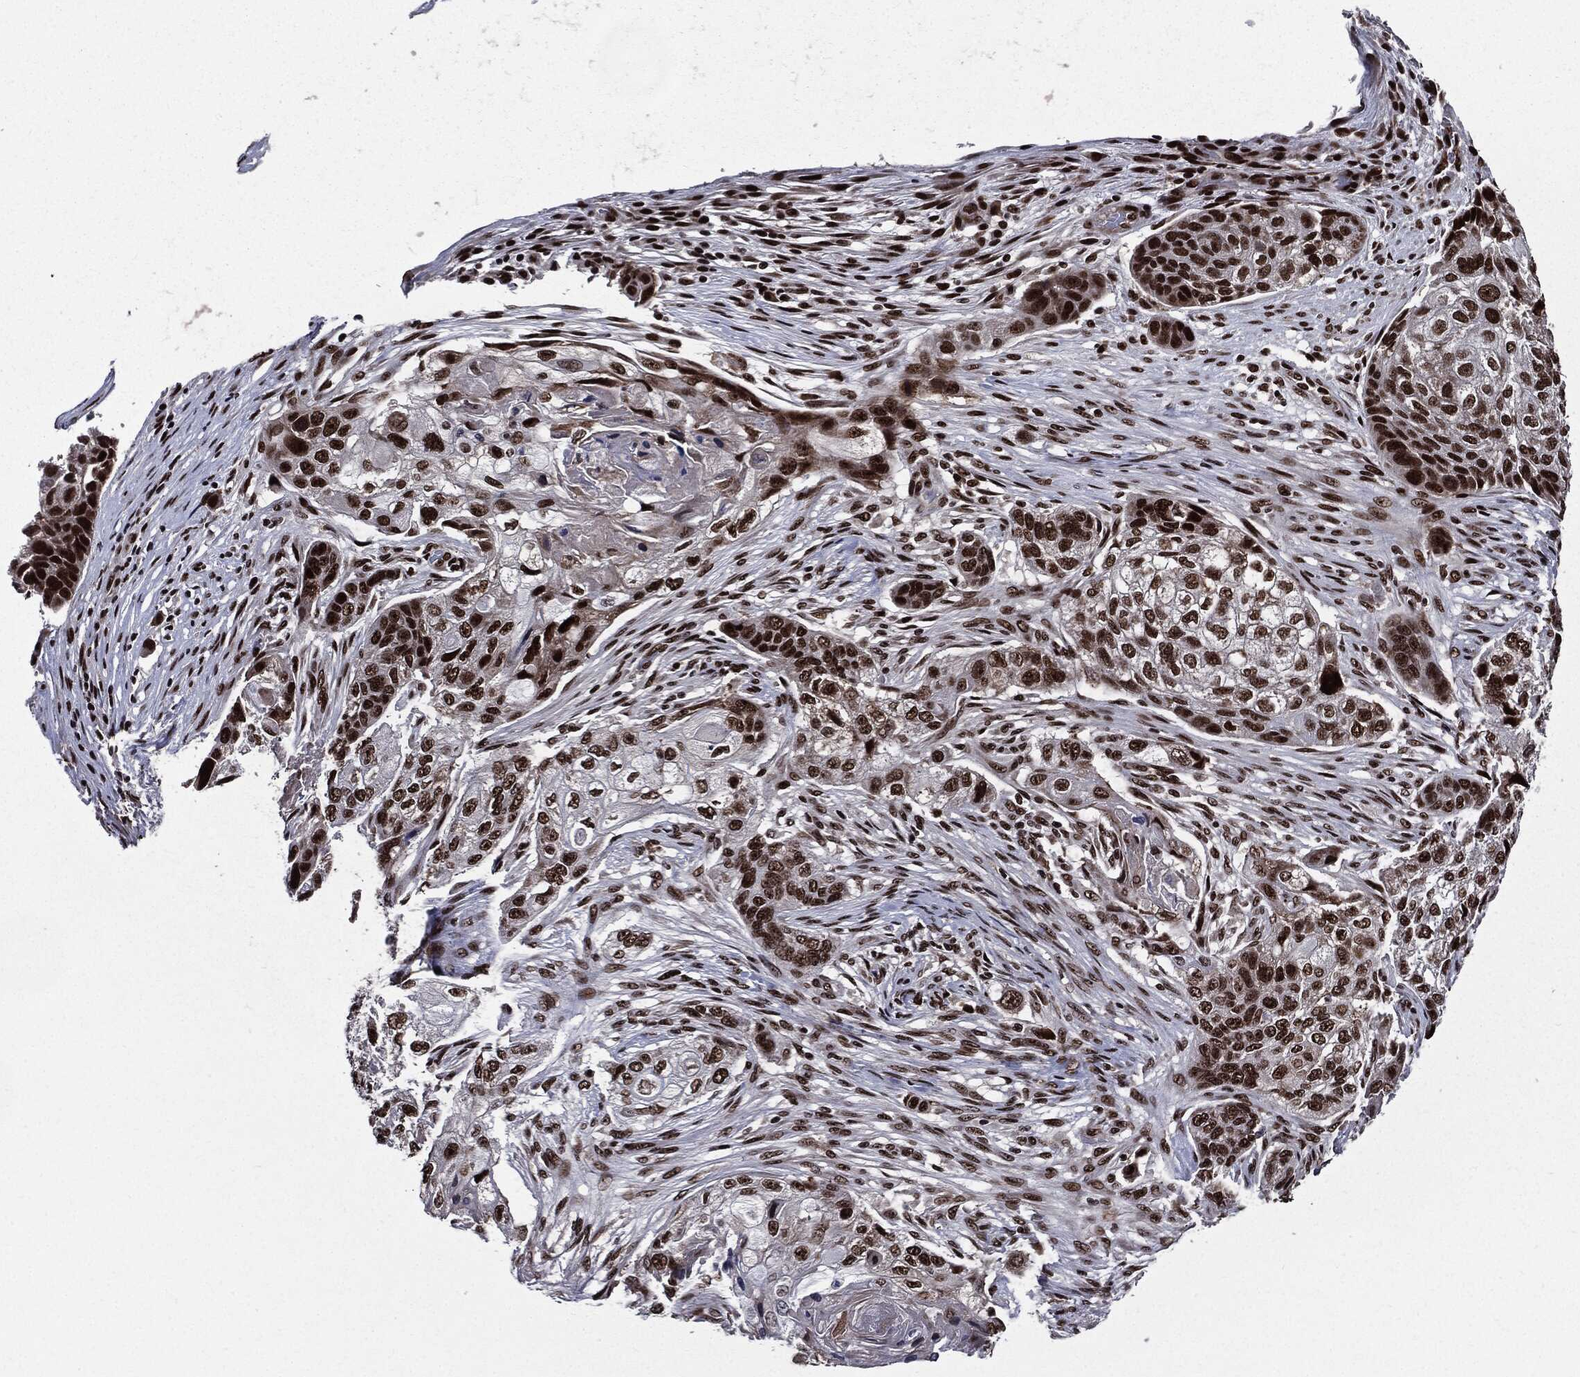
{"staining": {"intensity": "strong", "quantity": ">75%", "location": "nuclear"}, "tissue": "lung cancer", "cell_type": "Tumor cells", "image_type": "cancer", "snomed": [{"axis": "morphology", "description": "Normal tissue, NOS"}, {"axis": "morphology", "description": "Squamous cell carcinoma, NOS"}, {"axis": "topography", "description": "Bronchus"}, {"axis": "topography", "description": "Lung"}], "caption": "Human lung squamous cell carcinoma stained with a brown dye shows strong nuclear positive staining in about >75% of tumor cells.", "gene": "ZFP91", "patient": {"sex": "male", "age": 69}}